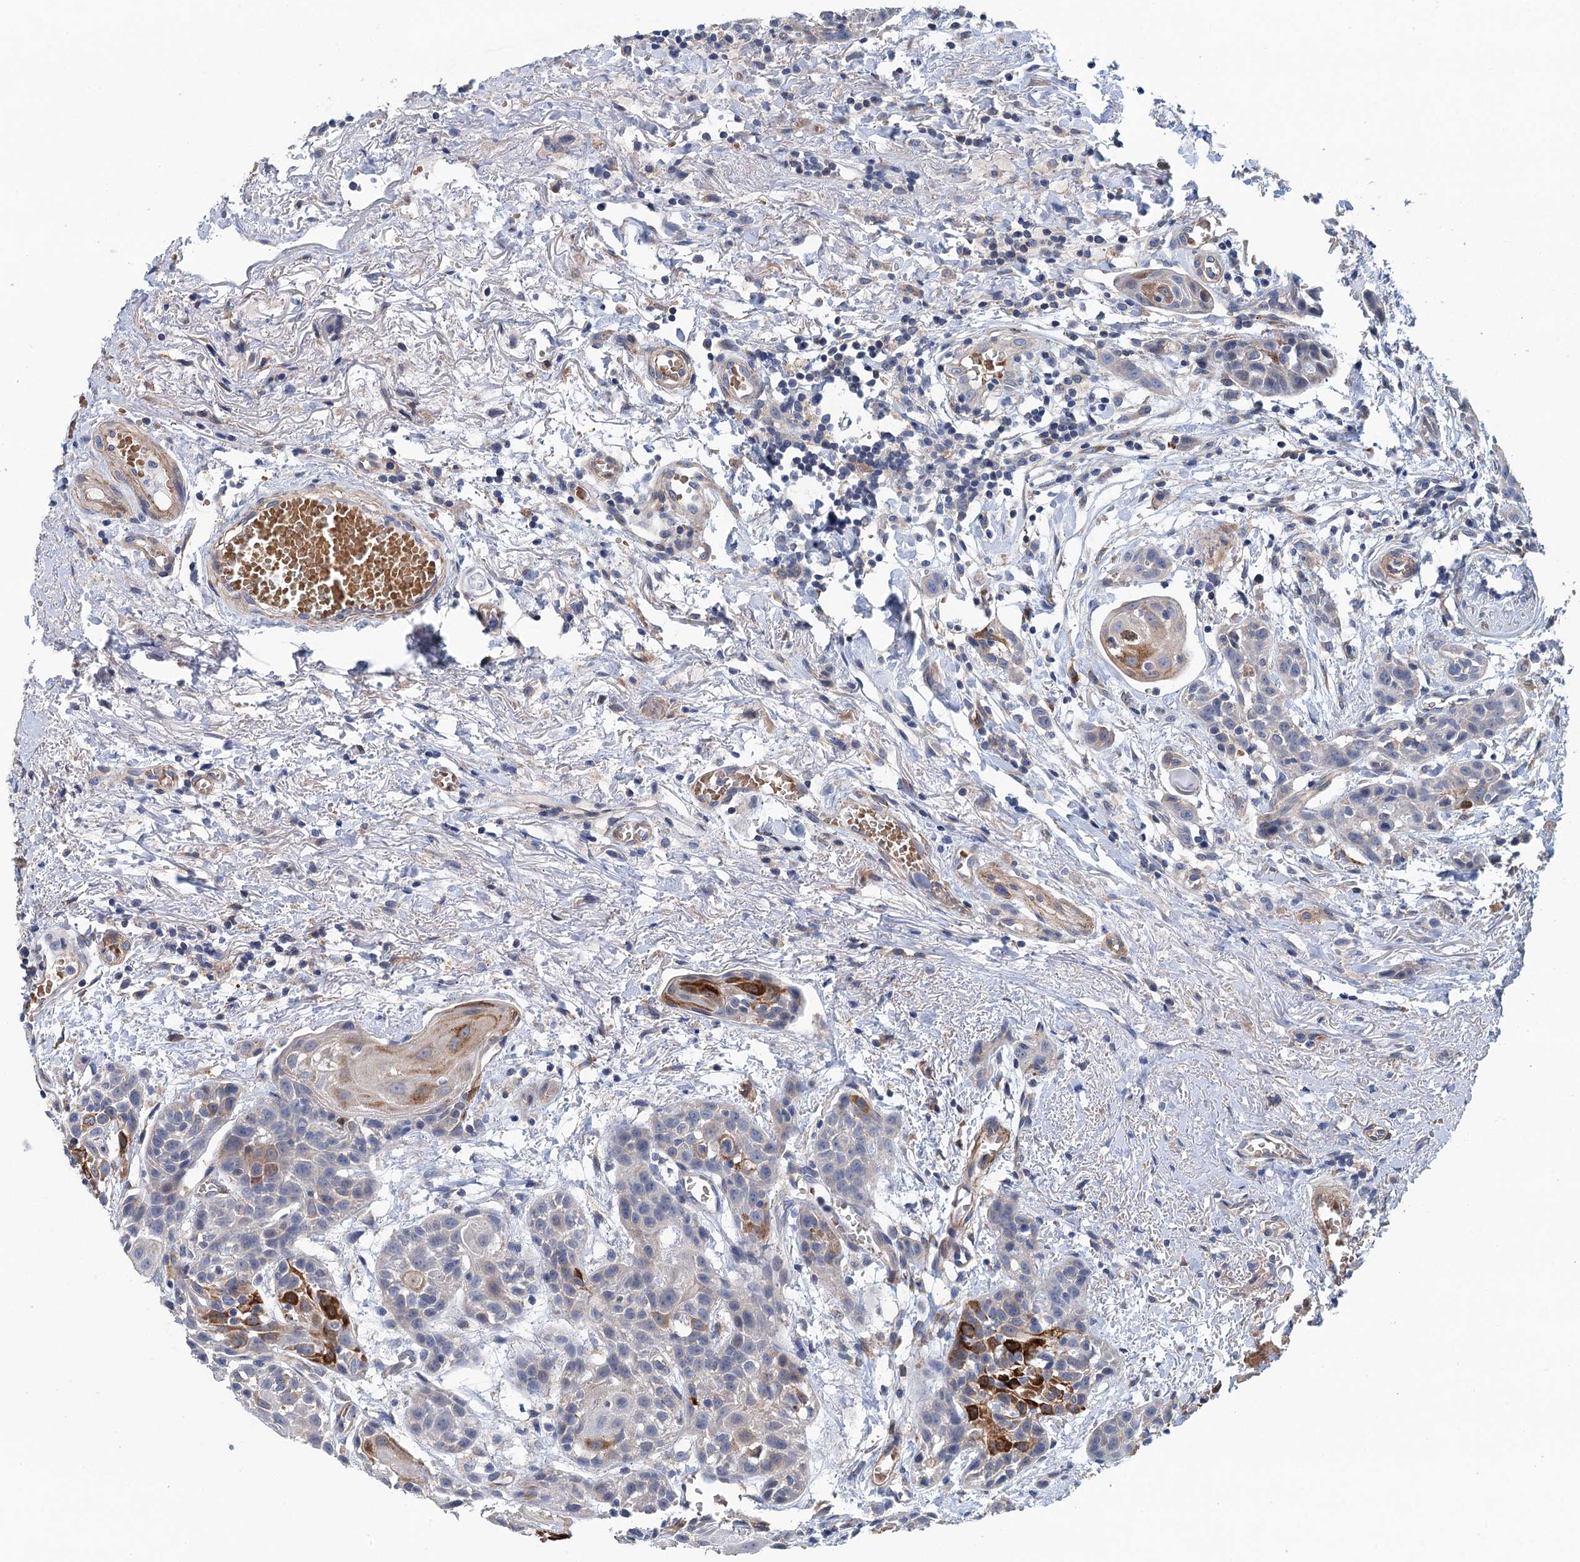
{"staining": {"intensity": "strong", "quantity": "<25%", "location": "cytoplasmic/membranous"}, "tissue": "head and neck cancer", "cell_type": "Tumor cells", "image_type": "cancer", "snomed": [{"axis": "morphology", "description": "Squamous cell carcinoma, NOS"}, {"axis": "topography", "description": "Oral tissue"}, {"axis": "topography", "description": "Head-Neck"}], "caption": "This photomicrograph exhibits immunohistochemistry (IHC) staining of human head and neck cancer (squamous cell carcinoma), with medium strong cytoplasmic/membranous staining in approximately <25% of tumor cells.", "gene": "RSAD2", "patient": {"sex": "female", "age": 50}}